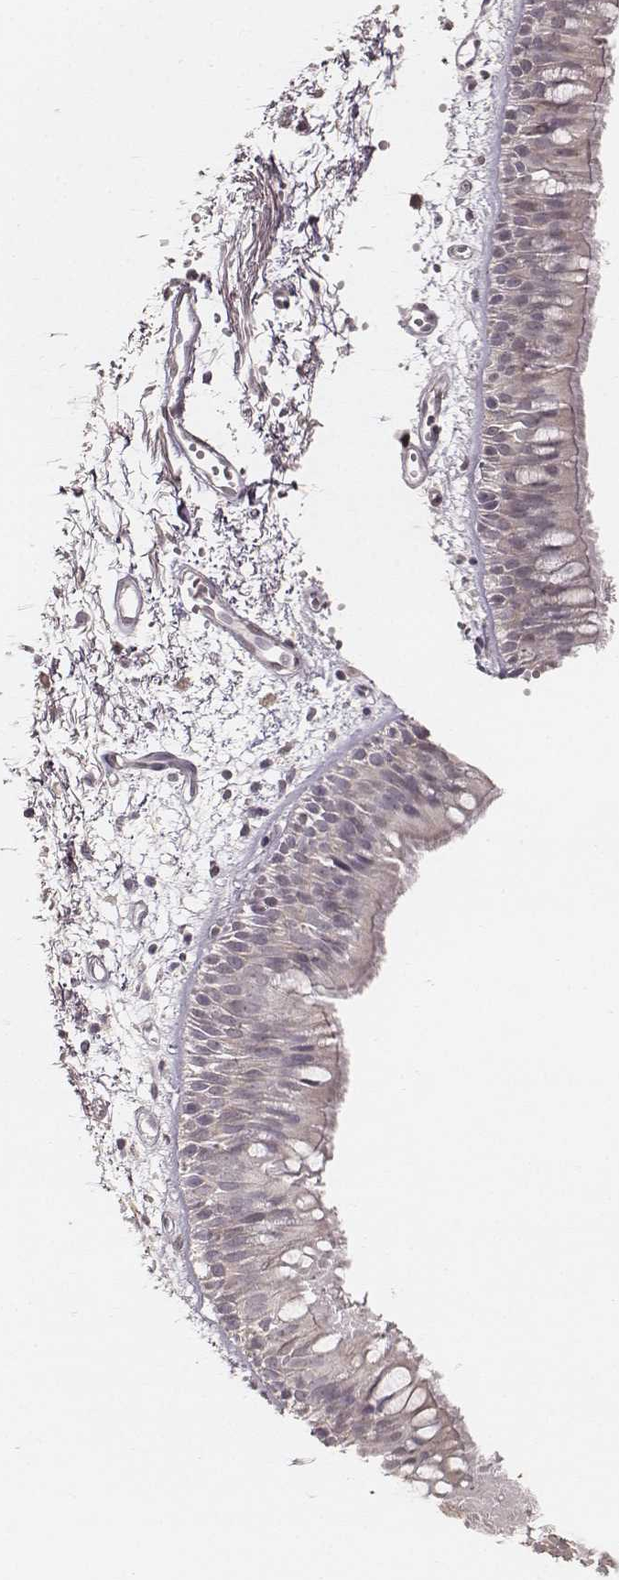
{"staining": {"intensity": "negative", "quantity": "none", "location": "none"}, "tissue": "bronchus", "cell_type": "Respiratory epithelial cells", "image_type": "normal", "snomed": [{"axis": "morphology", "description": "Normal tissue, NOS"}, {"axis": "morphology", "description": "Squamous cell carcinoma, NOS"}, {"axis": "topography", "description": "Cartilage tissue"}, {"axis": "topography", "description": "Bronchus"}, {"axis": "topography", "description": "Lung"}], "caption": "A high-resolution micrograph shows immunohistochemistry (IHC) staining of benign bronchus, which reveals no significant positivity in respiratory epithelial cells. Brightfield microscopy of immunohistochemistry stained with DAB (brown) and hematoxylin (blue), captured at high magnification.", "gene": "LY6K", "patient": {"sex": "male", "age": 66}}